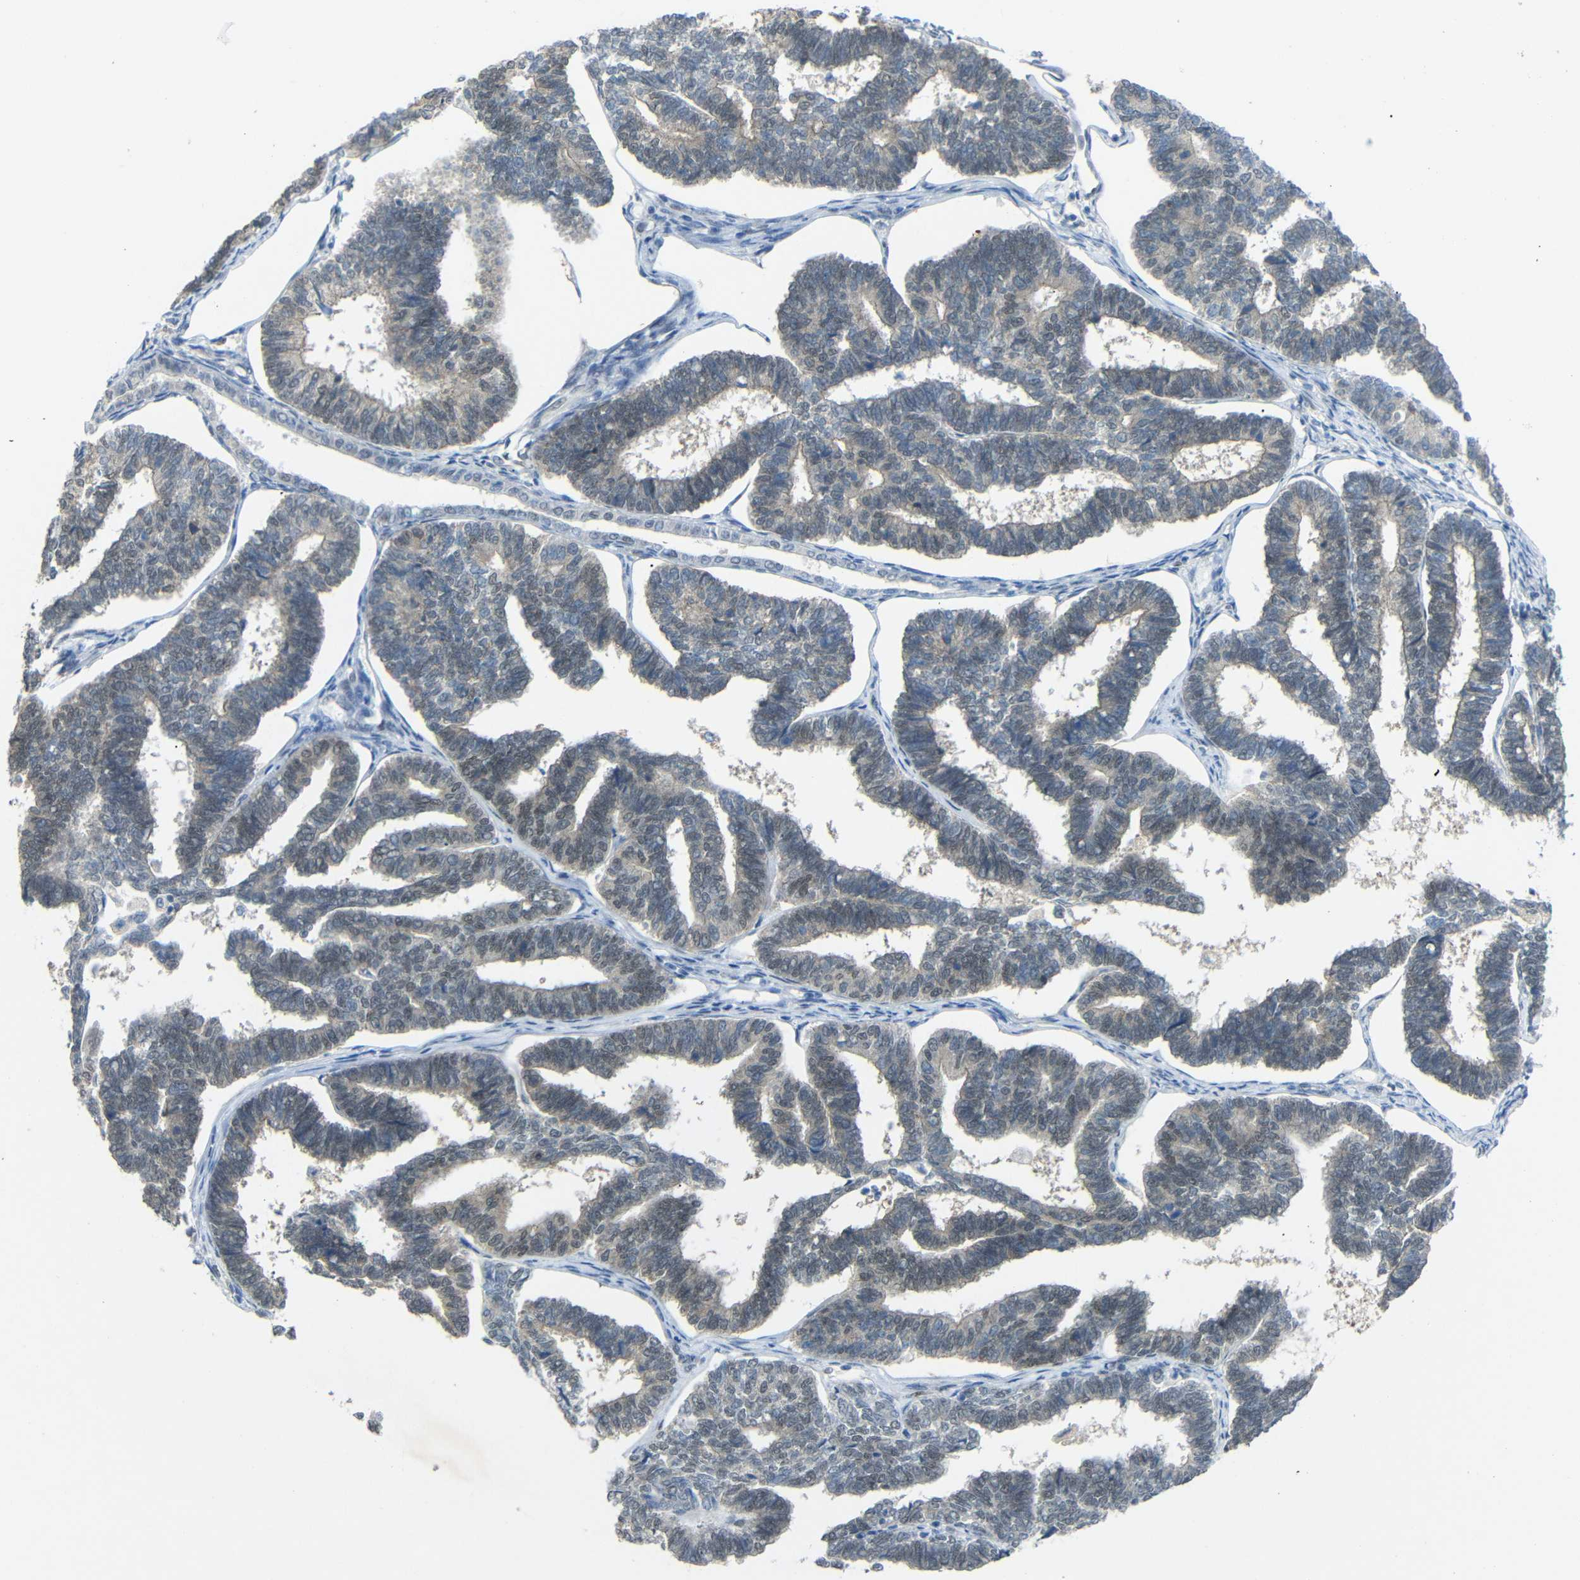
{"staining": {"intensity": "weak", "quantity": "25%-75%", "location": "cytoplasmic/membranous"}, "tissue": "endometrial cancer", "cell_type": "Tumor cells", "image_type": "cancer", "snomed": [{"axis": "morphology", "description": "Adenocarcinoma, NOS"}, {"axis": "topography", "description": "Endometrium"}], "caption": "Immunohistochemistry micrograph of neoplastic tissue: human endometrial adenocarcinoma stained using immunohistochemistry displays low levels of weak protein expression localized specifically in the cytoplasmic/membranous of tumor cells, appearing as a cytoplasmic/membranous brown color.", "gene": "GPR158", "patient": {"sex": "female", "age": 70}}